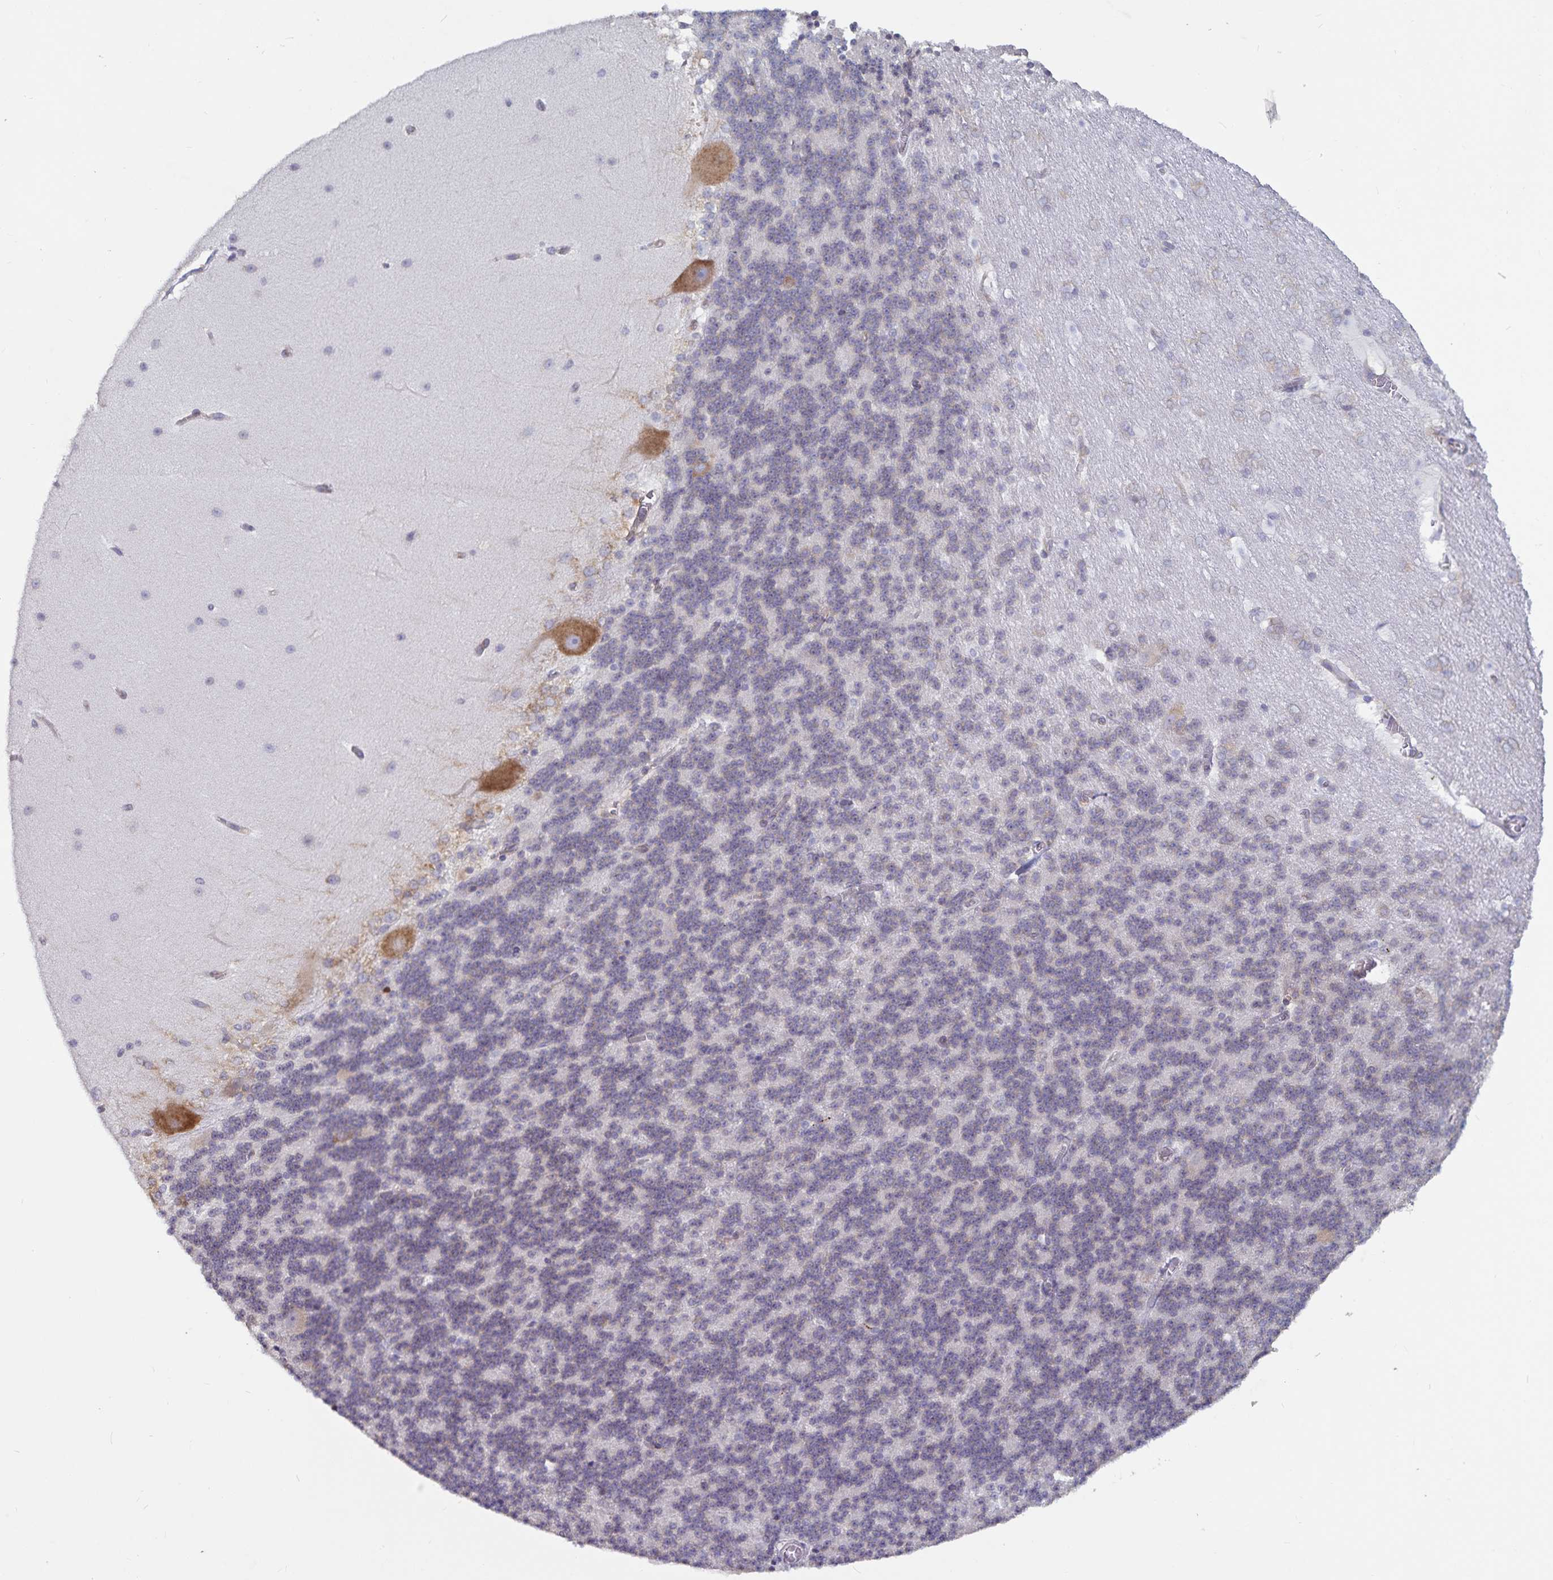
{"staining": {"intensity": "moderate", "quantity": "<25%", "location": "cytoplasmic/membranous"}, "tissue": "cerebellum", "cell_type": "Cells in granular layer", "image_type": "normal", "snomed": [{"axis": "morphology", "description": "Normal tissue, NOS"}, {"axis": "topography", "description": "Cerebellum"}], "caption": "Immunohistochemistry (IHC) of unremarkable cerebellum exhibits low levels of moderate cytoplasmic/membranous staining in about <25% of cells in granular layer.", "gene": "FAM120A", "patient": {"sex": "female", "age": 19}}